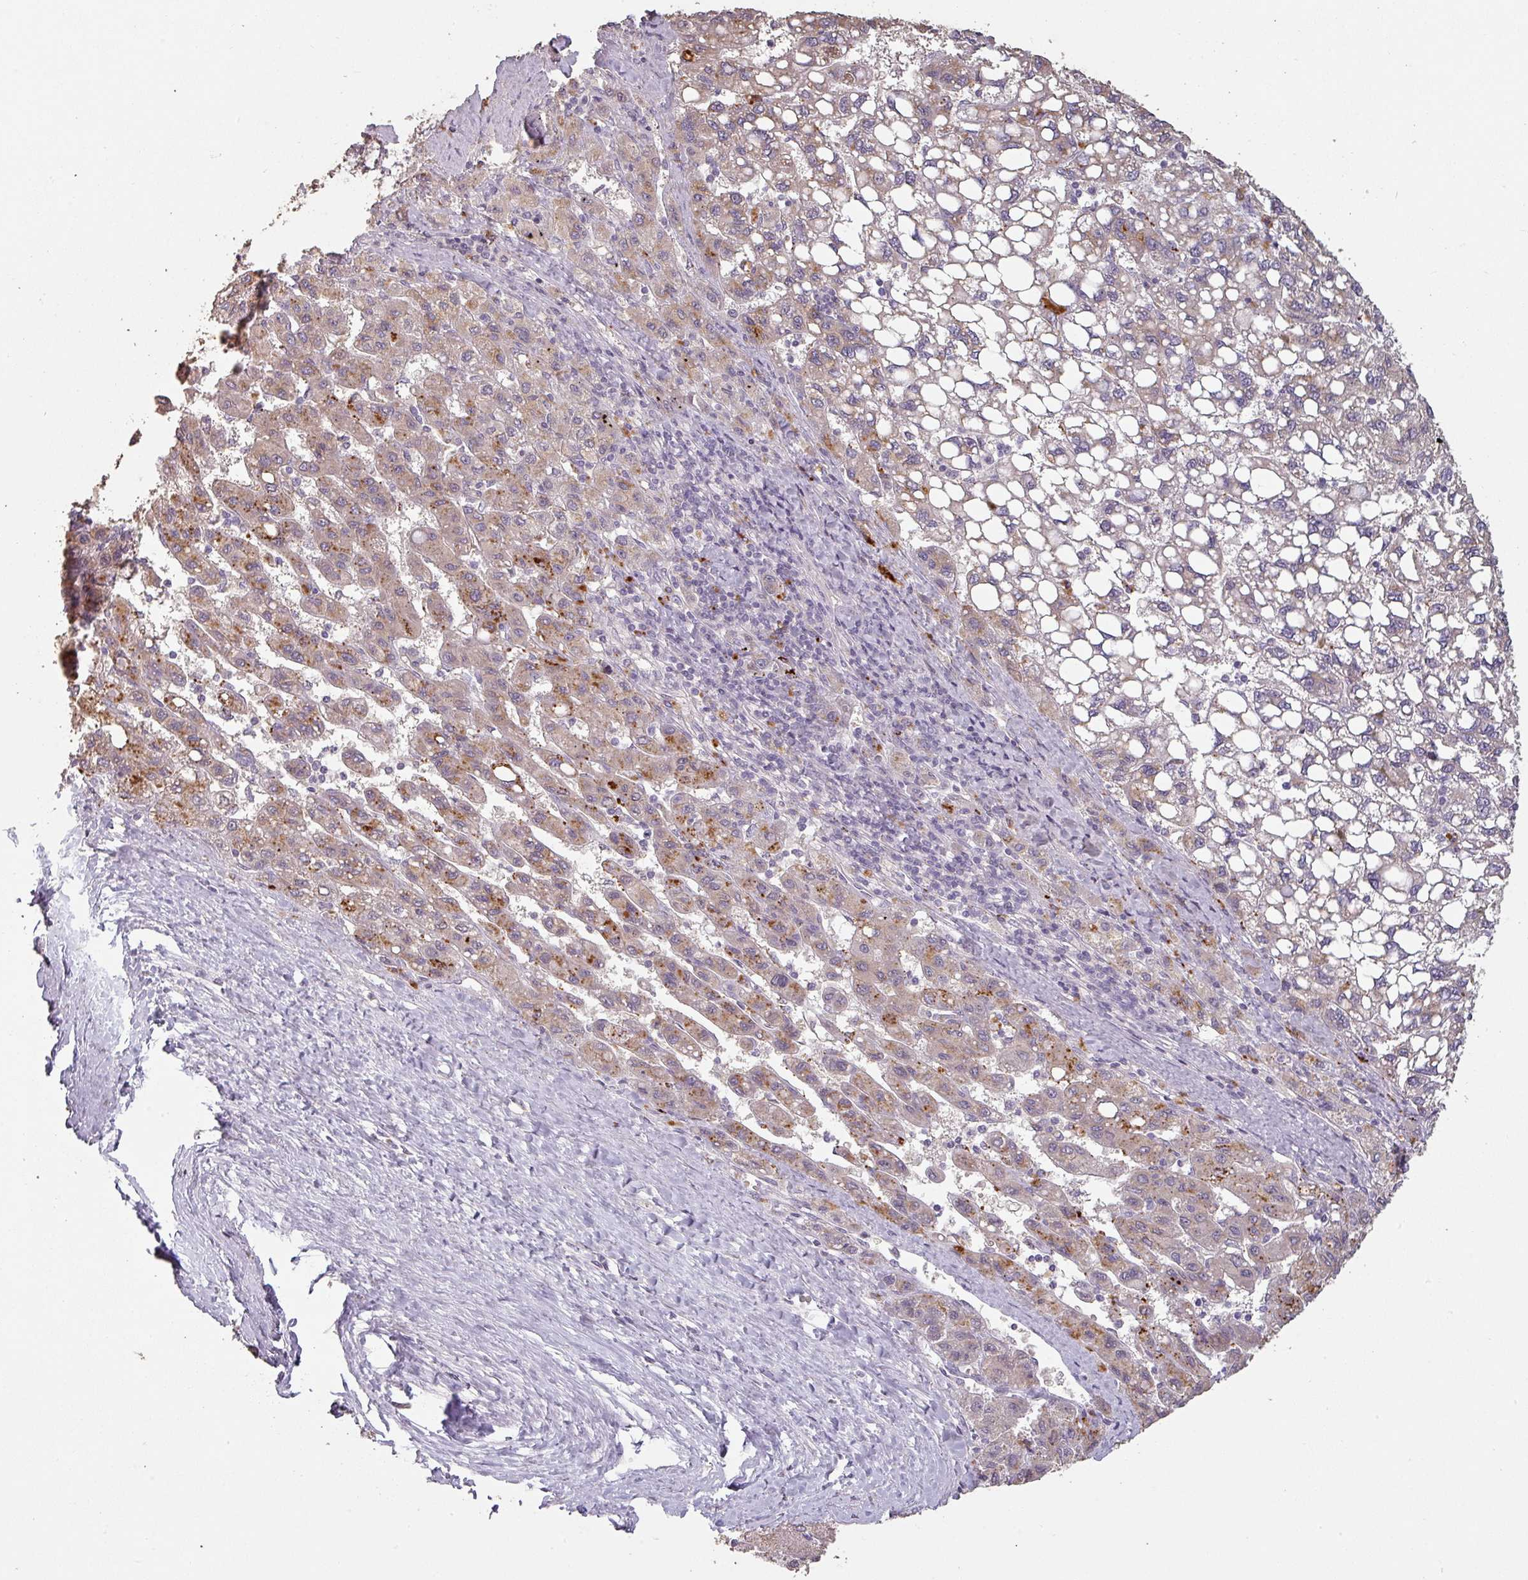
{"staining": {"intensity": "moderate", "quantity": "<25%", "location": "cytoplasmic/membranous"}, "tissue": "liver cancer", "cell_type": "Tumor cells", "image_type": "cancer", "snomed": [{"axis": "morphology", "description": "Carcinoma, Hepatocellular, NOS"}, {"axis": "topography", "description": "Liver"}], "caption": "Immunohistochemistry (DAB) staining of liver hepatocellular carcinoma shows moderate cytoplasmic/membranous protein expression in about <25% of tumor cells. (Stains: DAB (3,3'-diaminobenzidine) in brown, nuclei in blue, Microscopy: brightfield microscopy at high magnification).", "gene": "LYPLA1", "patient": {"sex": "female", "age": 82}}